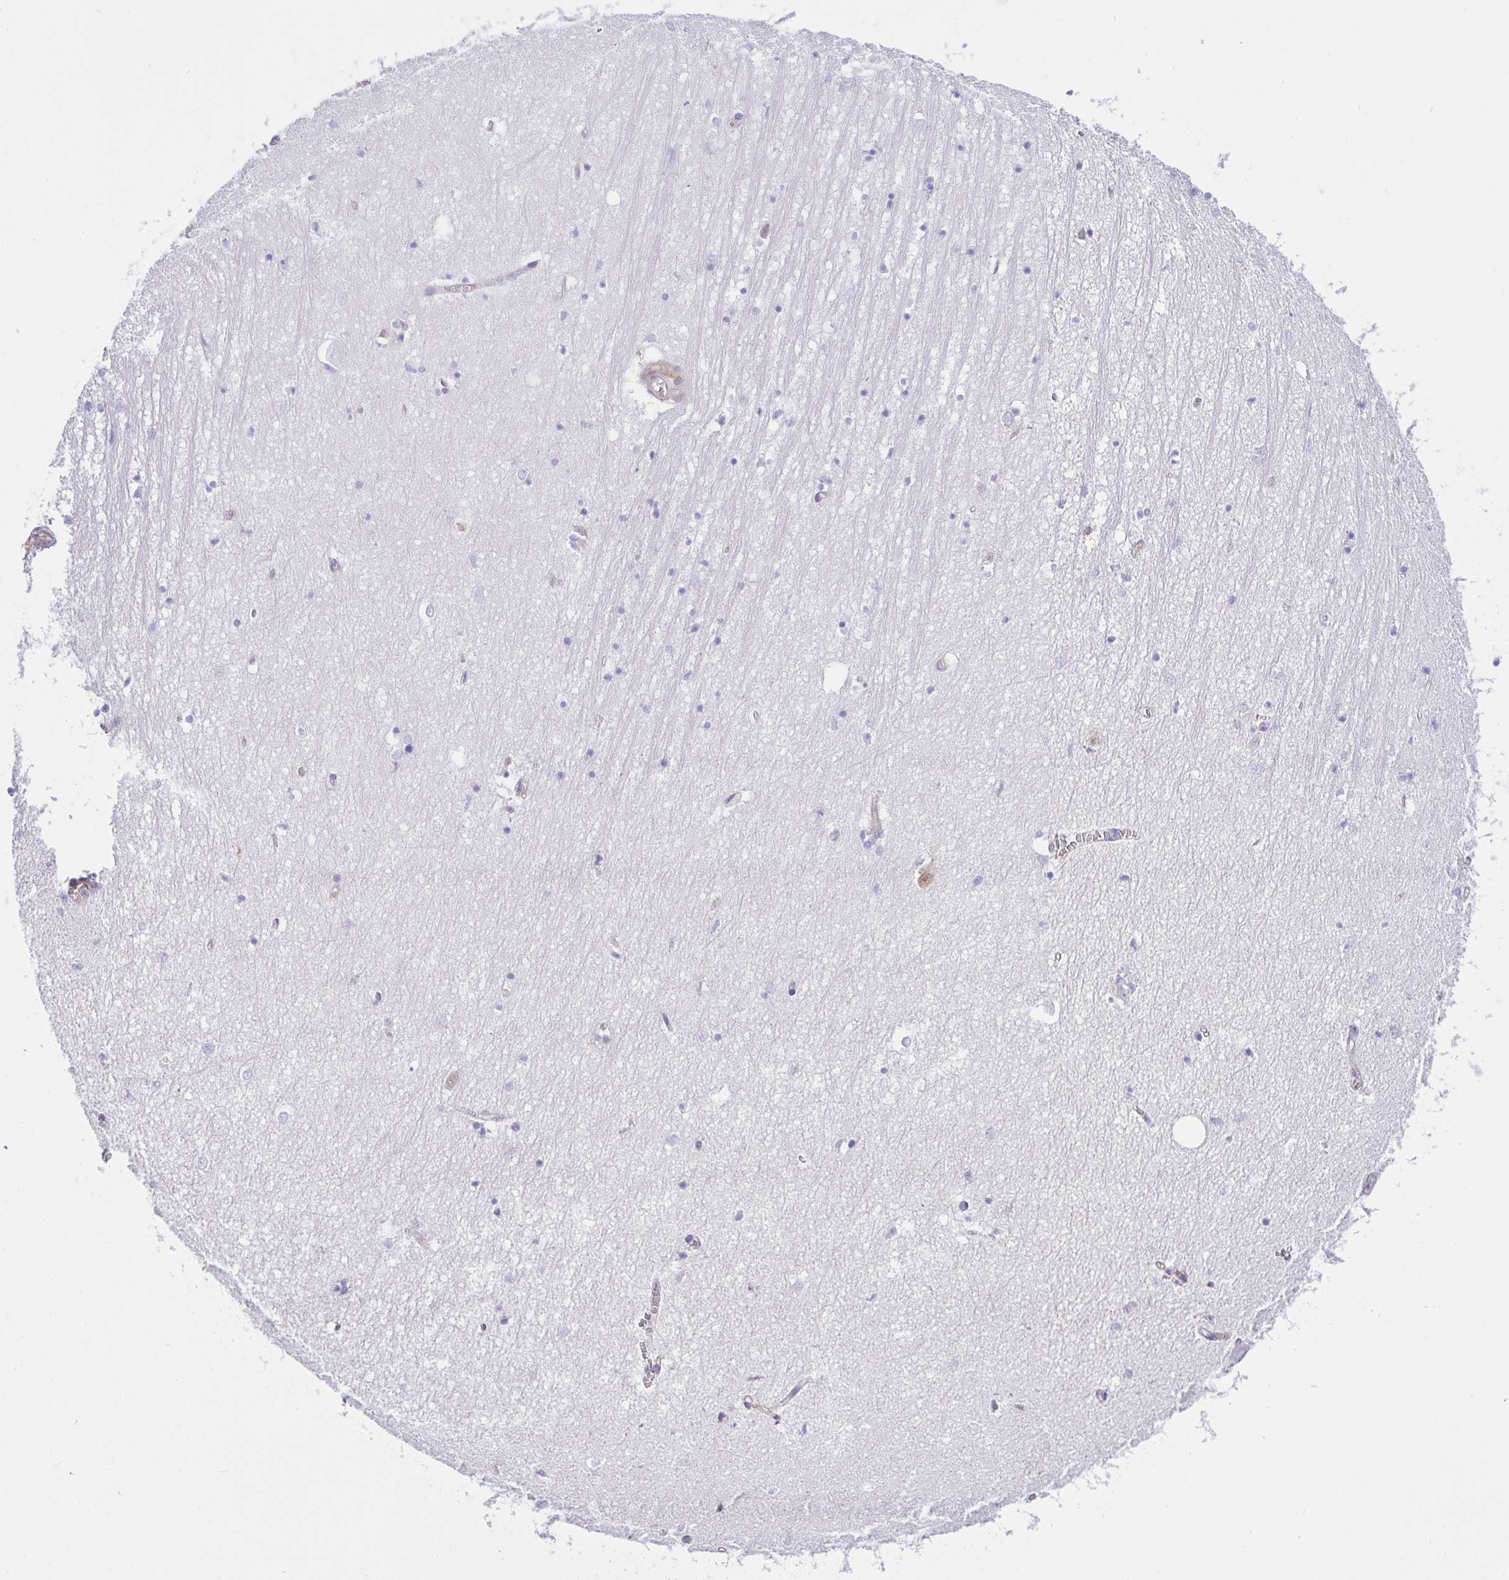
{"staining": {"intensity": "negative", "quantity": "none", "location": "none"}, "tissue": "hippocampus", "cell_type": "Glial cells", "image_type": "normal", "snomed": [{"axis": "morphology", "description": "Normal tissue, NOS"}, {"axis": "topography", "description": "Hippocampus"}], "caption": "Normal hippocampus was stained to show a protein in brown. There is no significant positivity in glial cells. (Immunohistochemistry, brightfield microscopy, high magnification).", "gene": "GFPT2", "patient": {"sex": "female", "age": 64}}